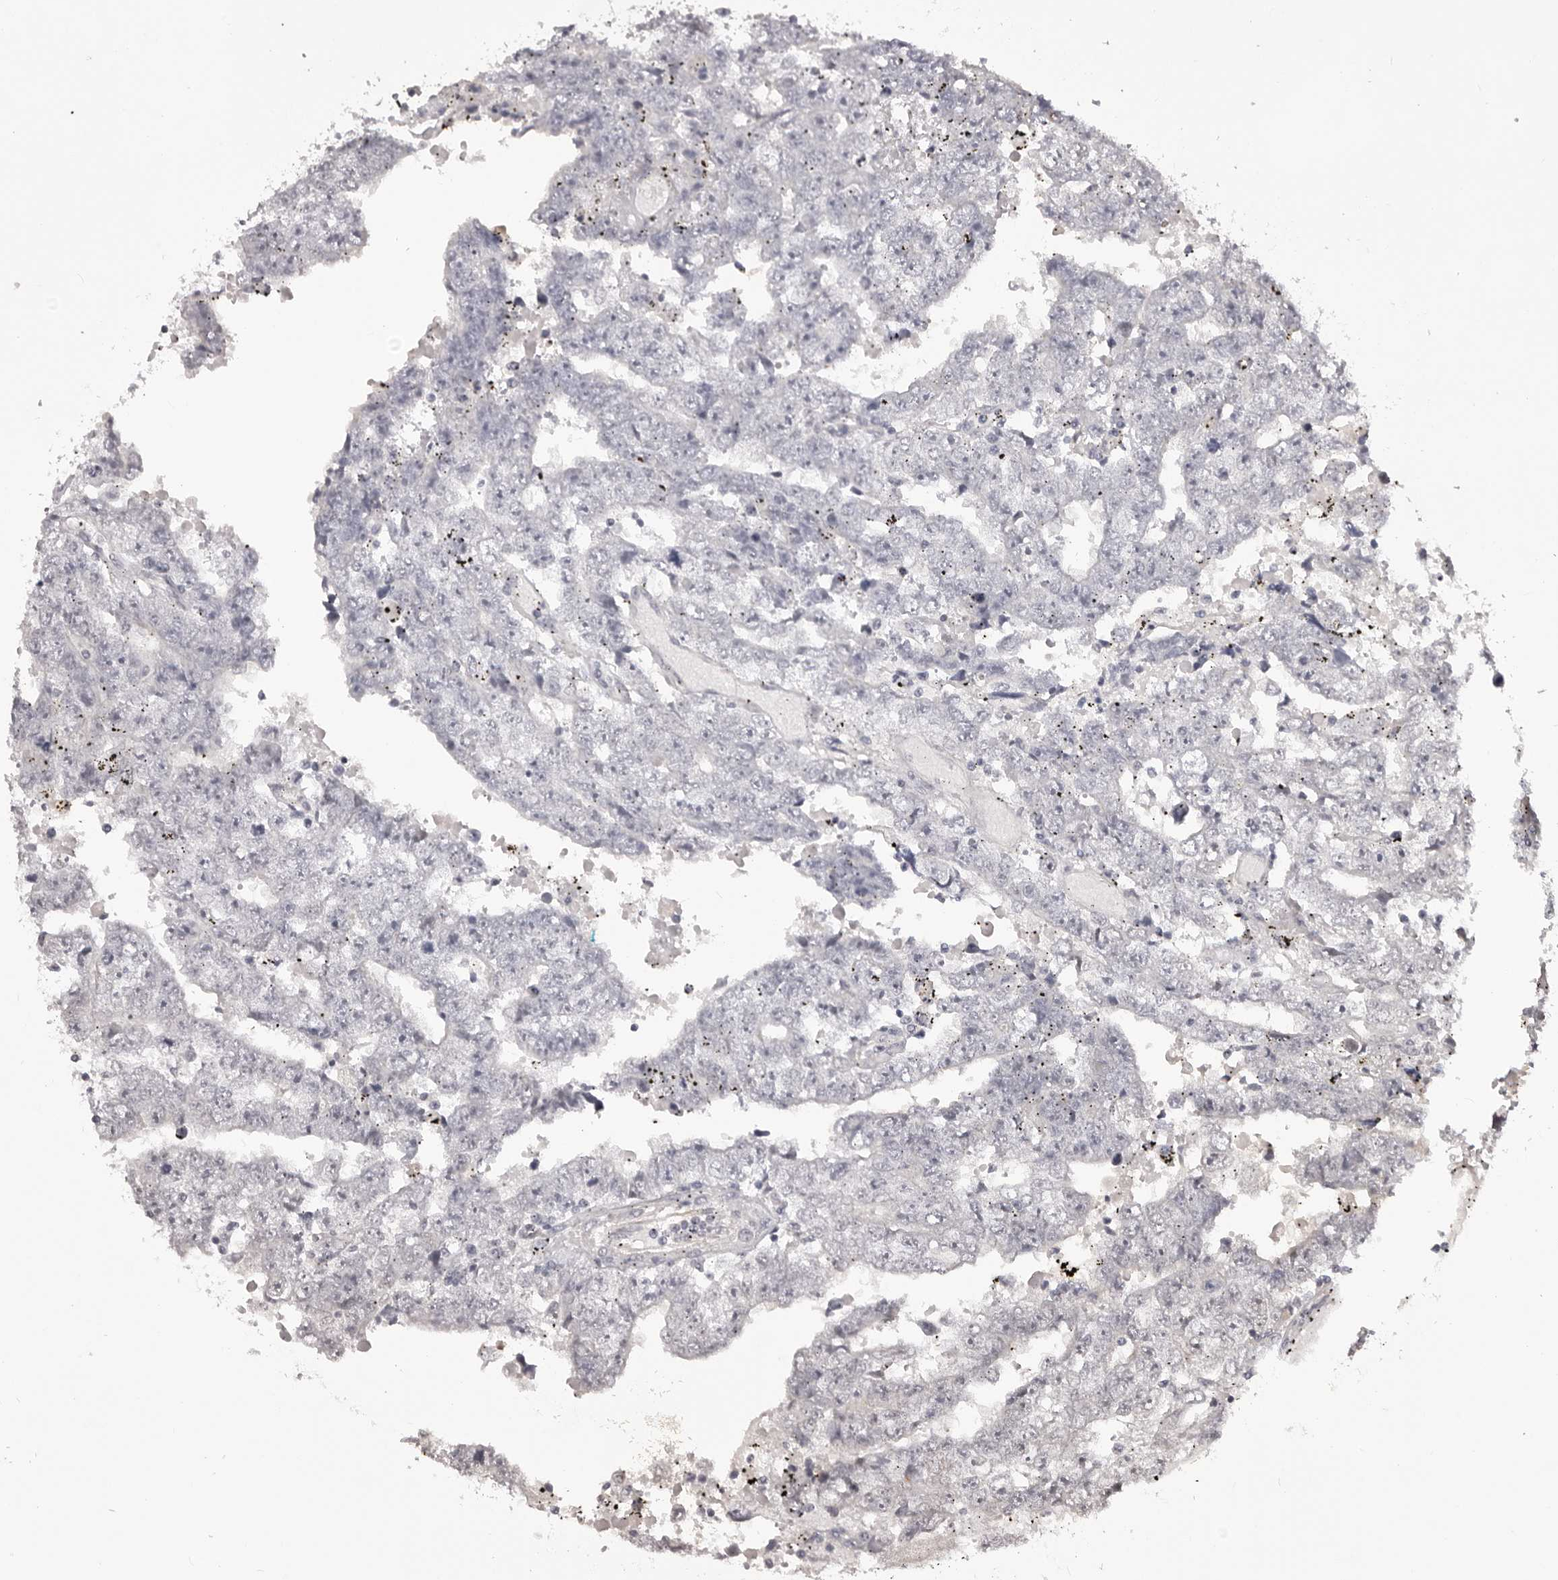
{"staining": {"intensity": "negative", "quantity": "none", "location": "none"}, "tissue": "testis cancer", "cell_type": "Tumor cells", "image_type": "cancer", "snomed": [{"axis": "morphology", "description": "Carcinoma, Embryonal, NOS"}, {"axis": "topography", "description": "Testis"}], "caption": "A histopathology image of testis embryonal carcinoma stained for a protein reveals no brown staining in tumor cells.", "gene": "SUGCT", "patient": {"sex": "male", "age": 25}}